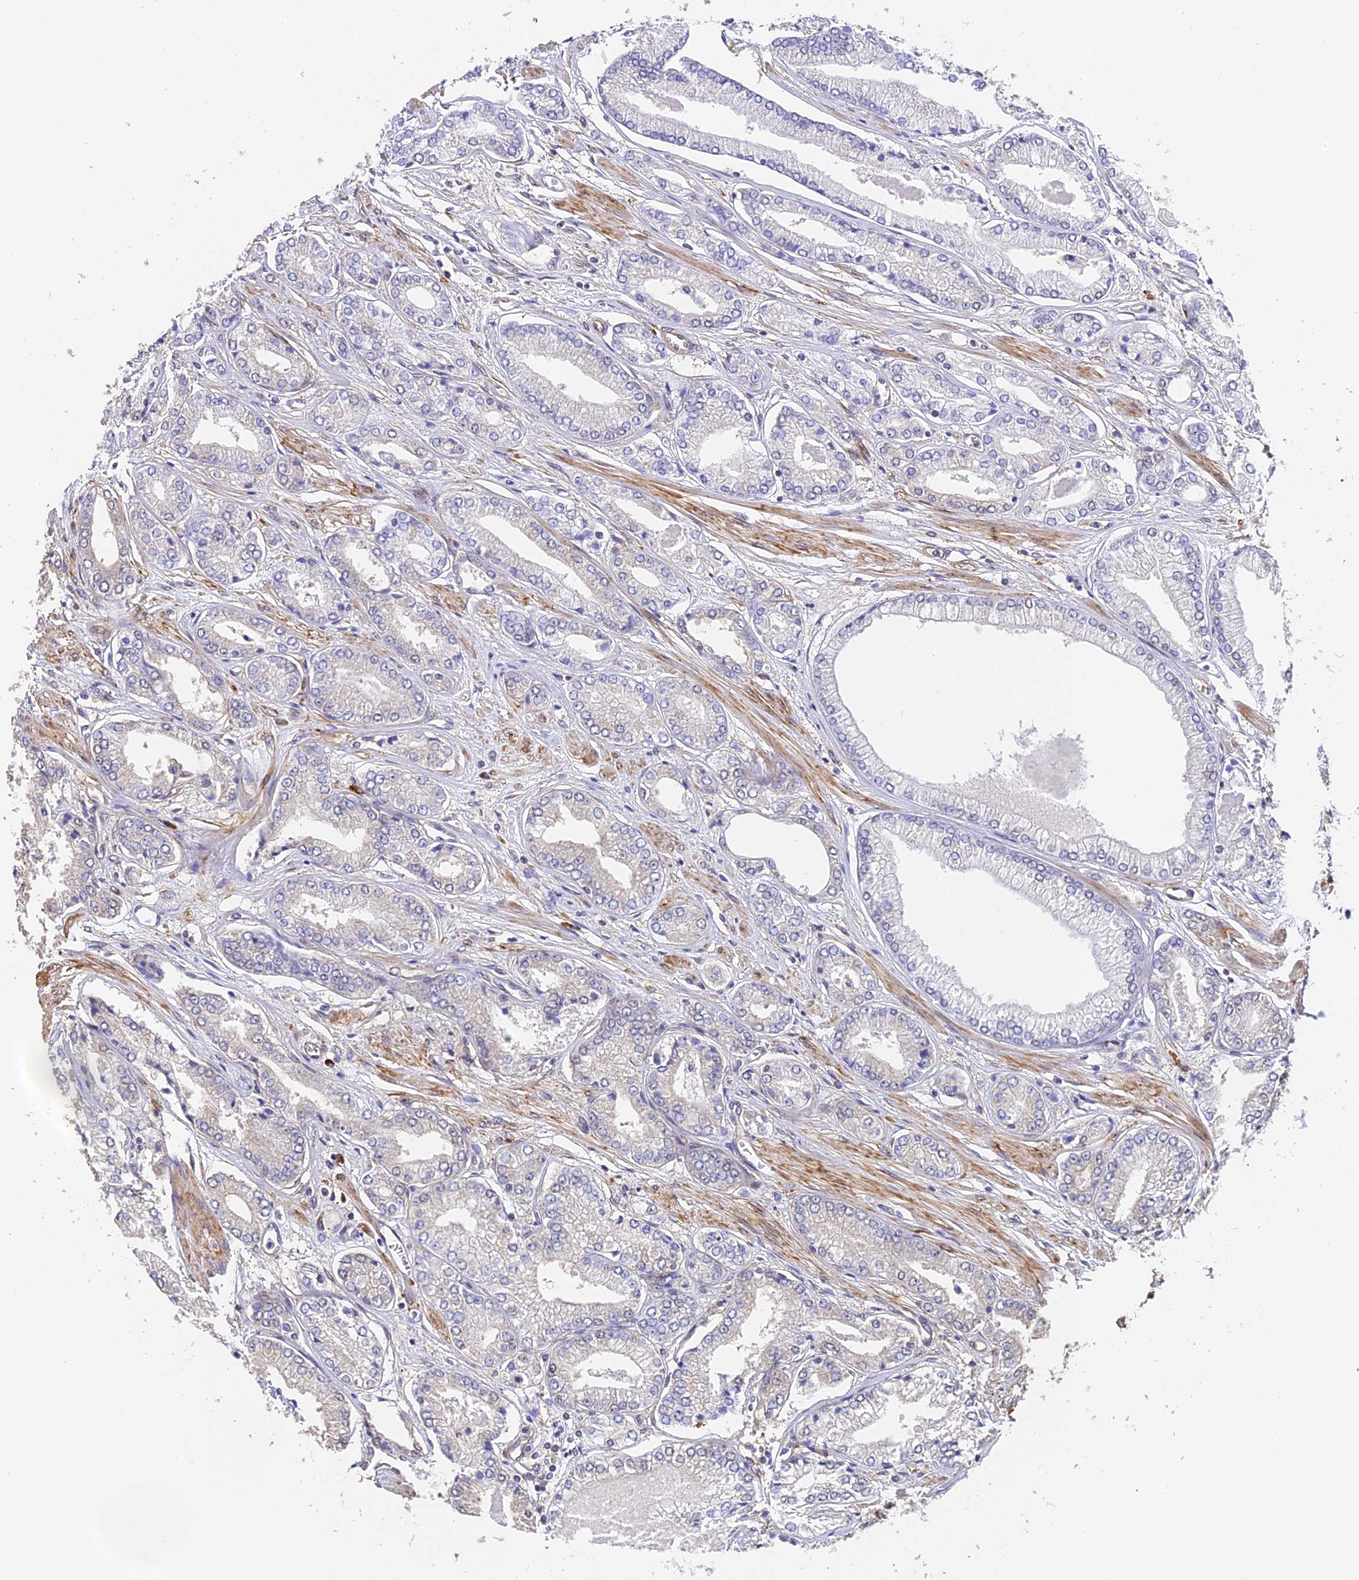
{"staining": {"intensity": "negative", "quantity": "none", "location": "none"}, "tissue": "prostate cancer", "cell_type": "Tumor cells", "image_type": "cancer", "snomed": [{"axis": "morphology", "description": "Adenocarcinoma, Low grade"}, {"axis": "topography", "description": "Prostate"}], "caption": "The immunohistochemistry (IHC) histopathology image has no significant expression in tumor cells of prostate cancer (adenocarcinoma (low-grade)) tissue.", "gene": "SLC11A1", "patient": {"sex": "male", "age": 60}}